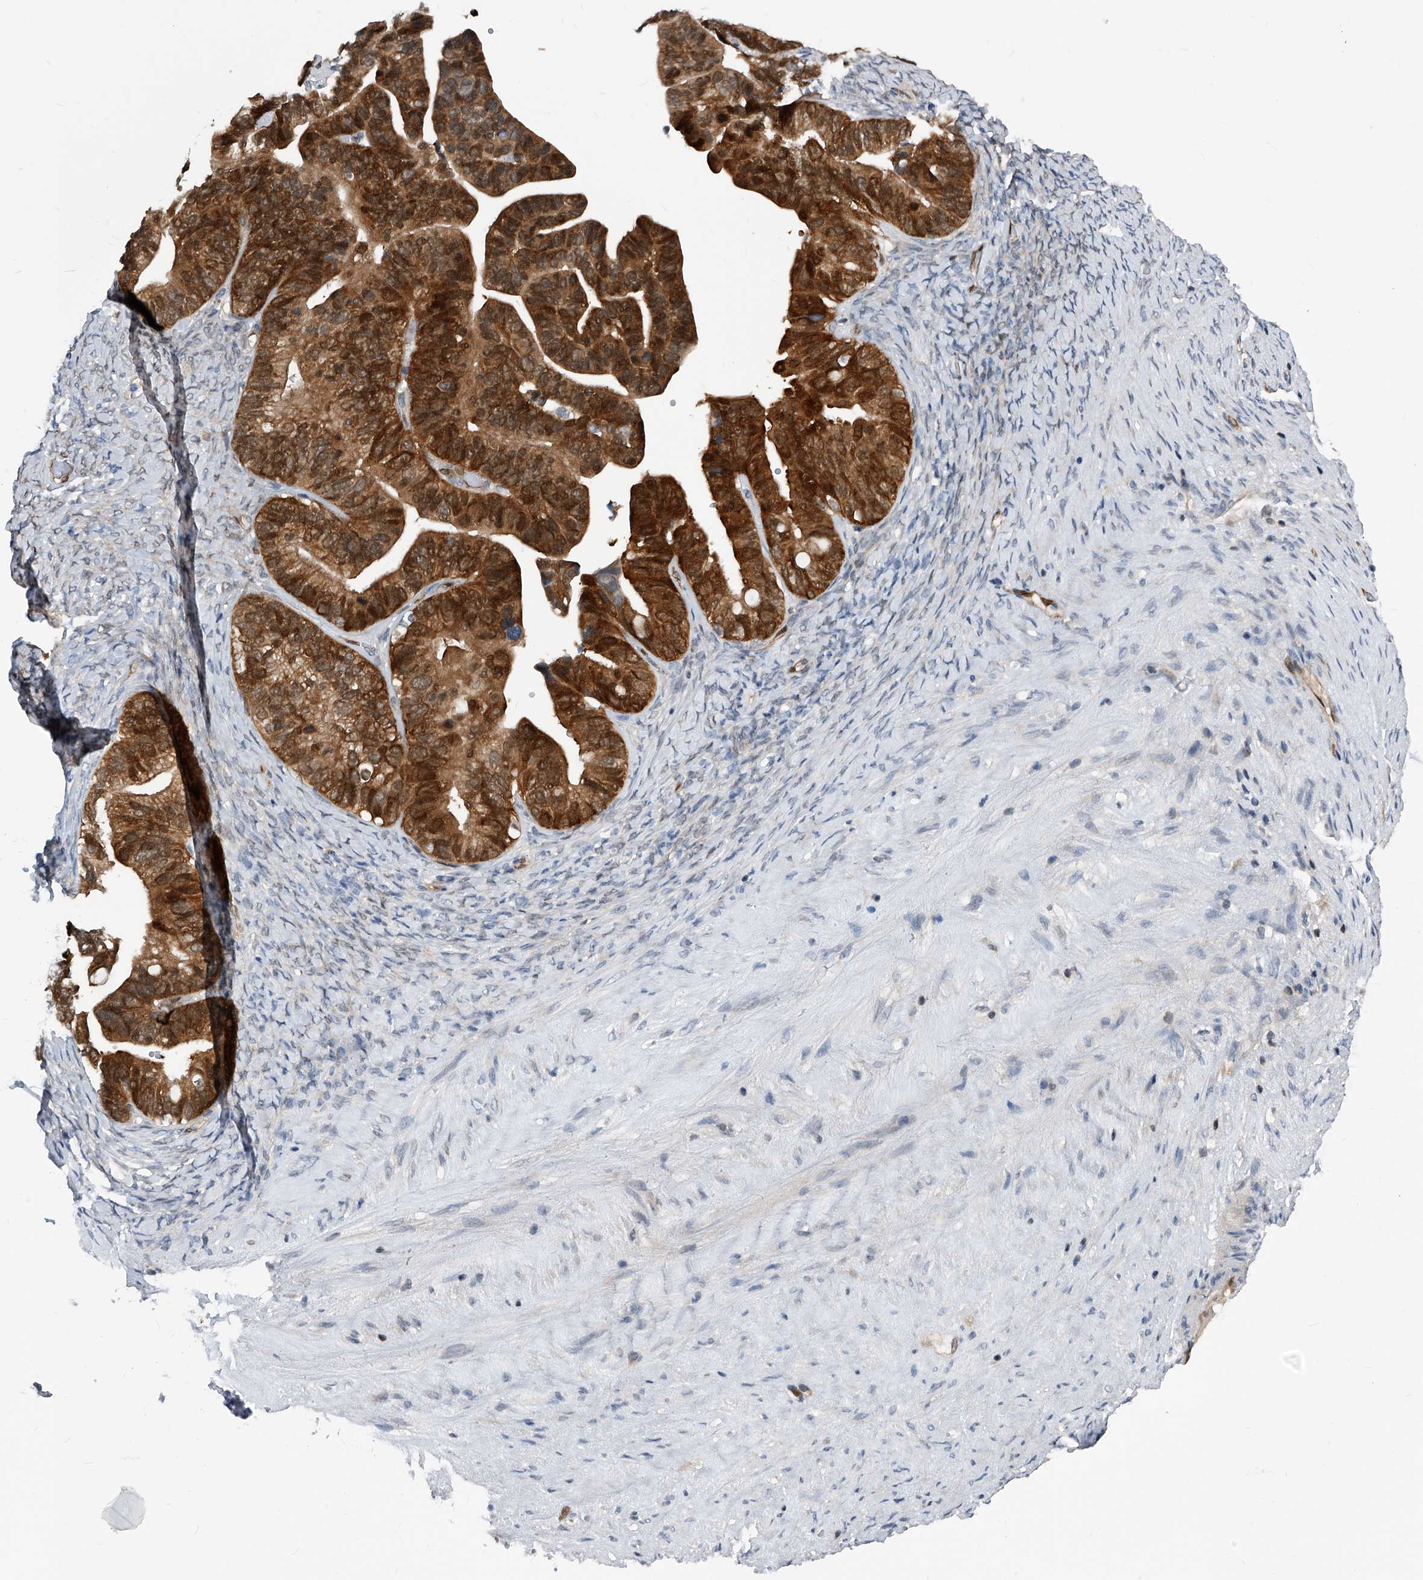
{"staining": {"intensity": "strong", "quantity": ">75%", "location": "cytoplasmic/membranous,nuclear"}, "tissue": "ovarian cancer", "cell_type": "Tumor cells", "image_type": "cancer", "snomed": [{"axis": "morphology", "description": "Cystadenocarcinoma, serous, NOS"}, {"axis": "topography", "description": "Ovary"}], "caption": "DAB immunohistochemical staining of ovarian cancer reveals strong cytoplasmic/membranous and nuclear protein positivity in about >75% of tumor cells.", "gene": "MAP2K6", "patient": {"sex": "female", "age": 56}}